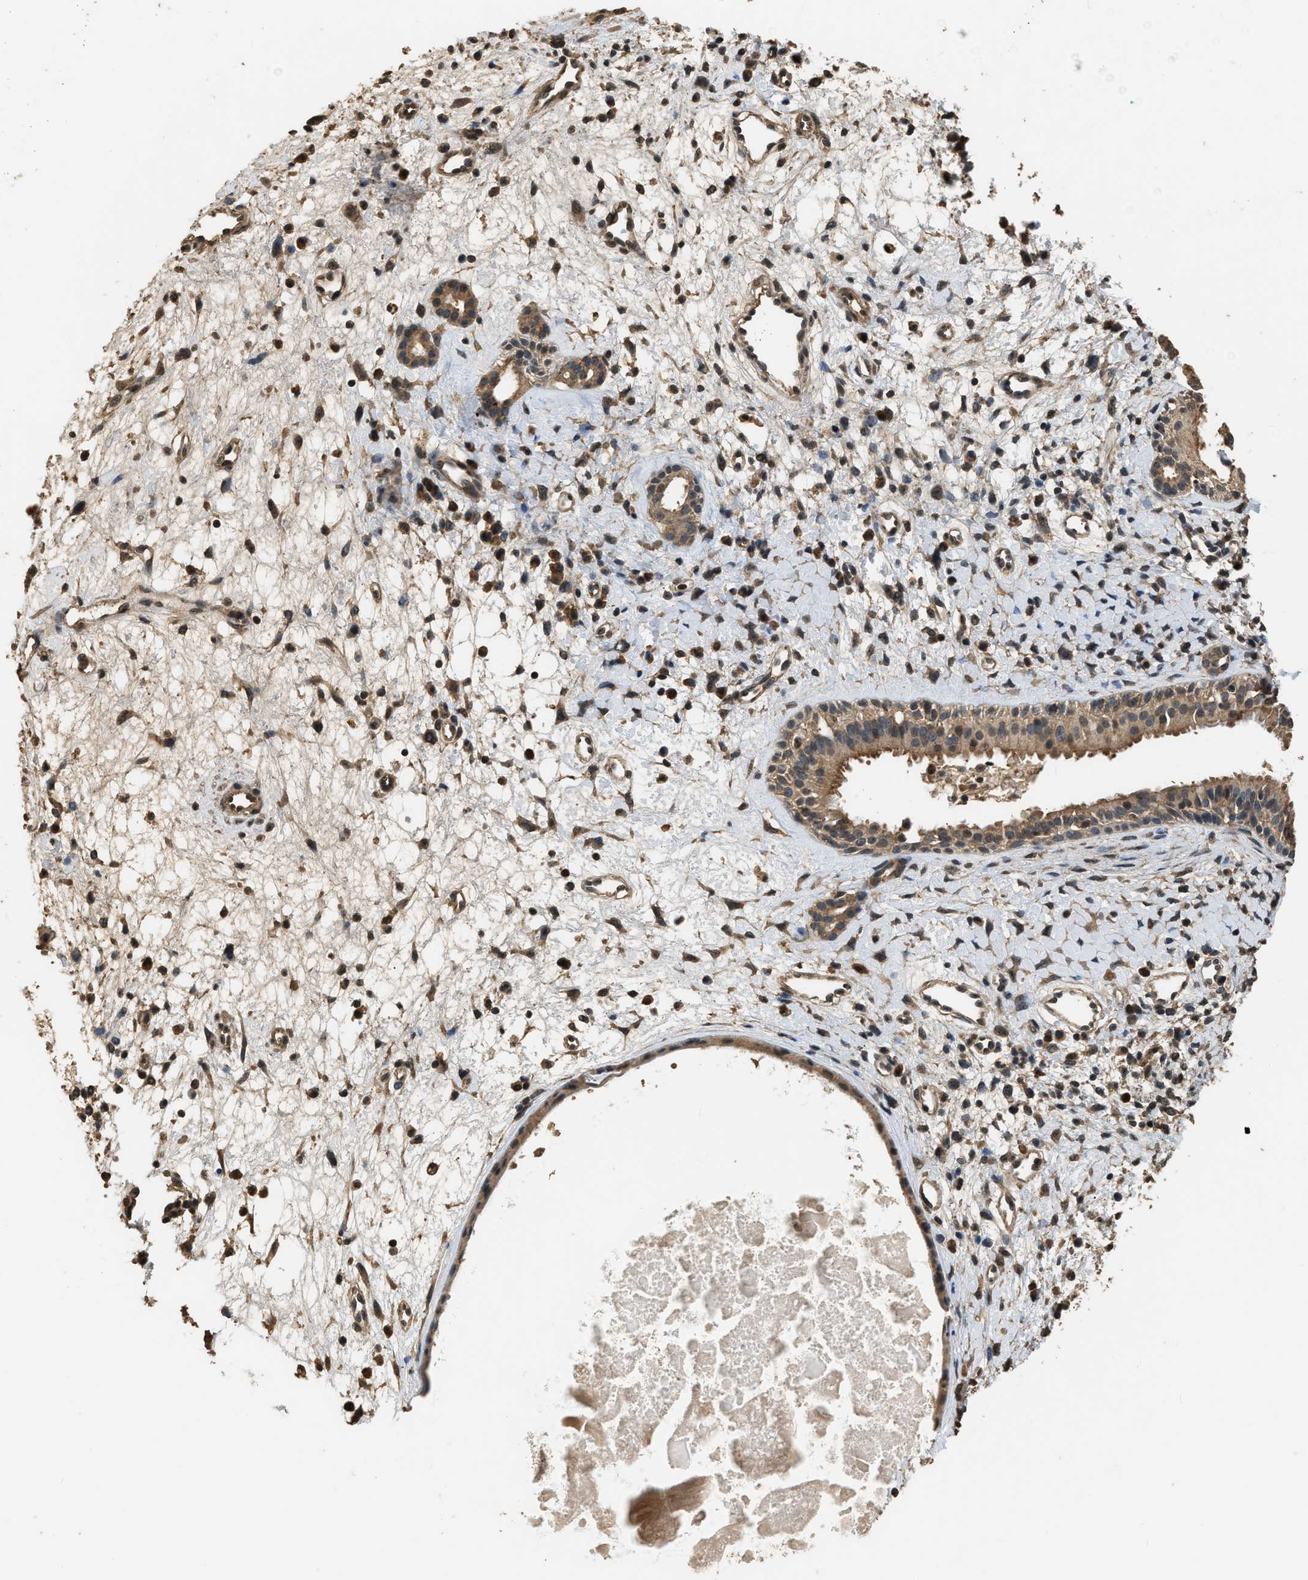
{"staining": {"intensity": "moderate", "quantity": ">75%", "location": "cytoplasmic/membranous"}, "tissue": "nasopharynx", "cell_type": "Respiratory epithelial cells", "image_type": "normal", "snomed": [{"axis": "morphology", "description": "Normal tissue, NOS"}, {"axis": "topography", "description": "Nasopharynx"}], "caption": "Protein staining of unremarkable nasopharynx demonstrates moderate cytoplasmic/membranous expression in about >75% of respiratory epithelial cells.", "gene": "DENND6B", "patient": {"sex": "male", "age": 22}}